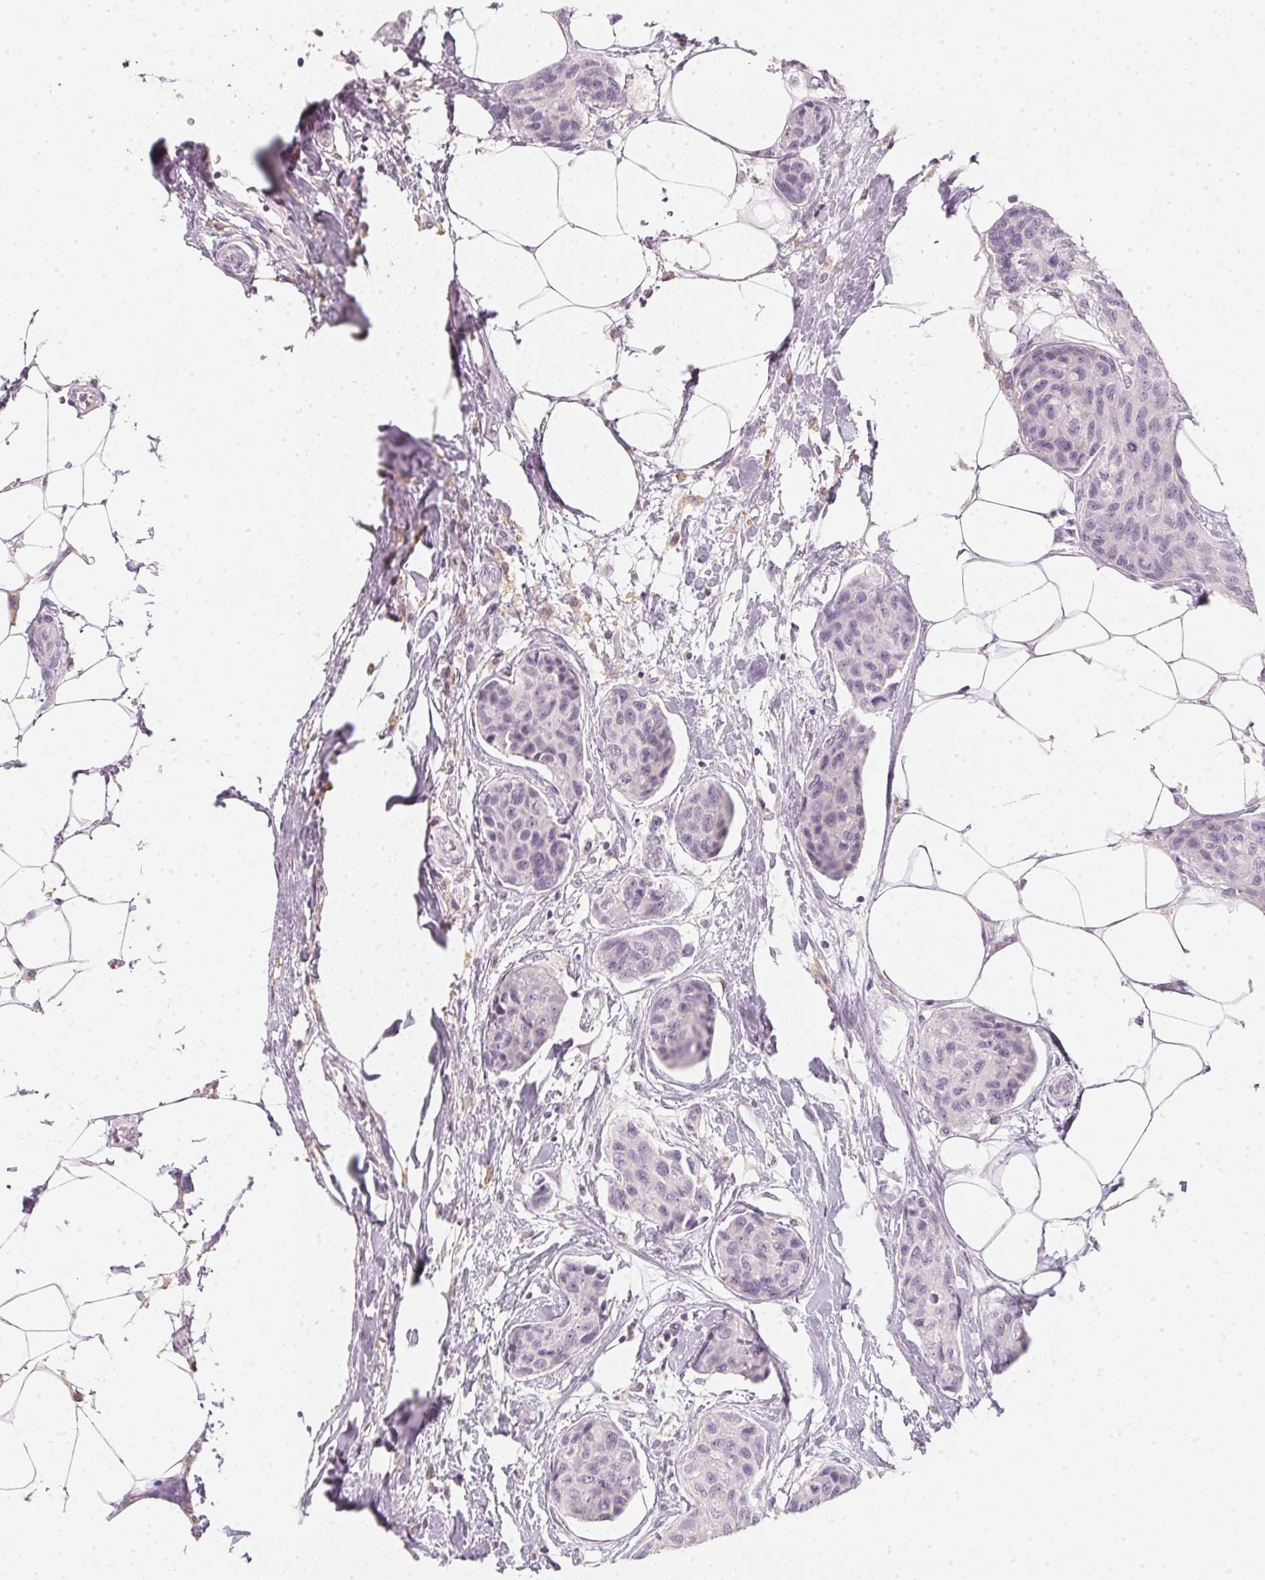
{"staining": {"intensity": "negative", "quantity": "none", "location": "none"}, "tissue": "breast cancer", "cell_type": "Tumor cells", "image_type": "cancer", "snomed": [{"axis": "morphology", "description": "Duct carcinoma"}, {"axis": "topography", "description": "Breast"}], "caption": "The photomicrograph displays no significant expression in tumor cells of breast intraductal carcinoma.", "gene": "CFAP276", "patient": {"sex": "female", "age": 80}}